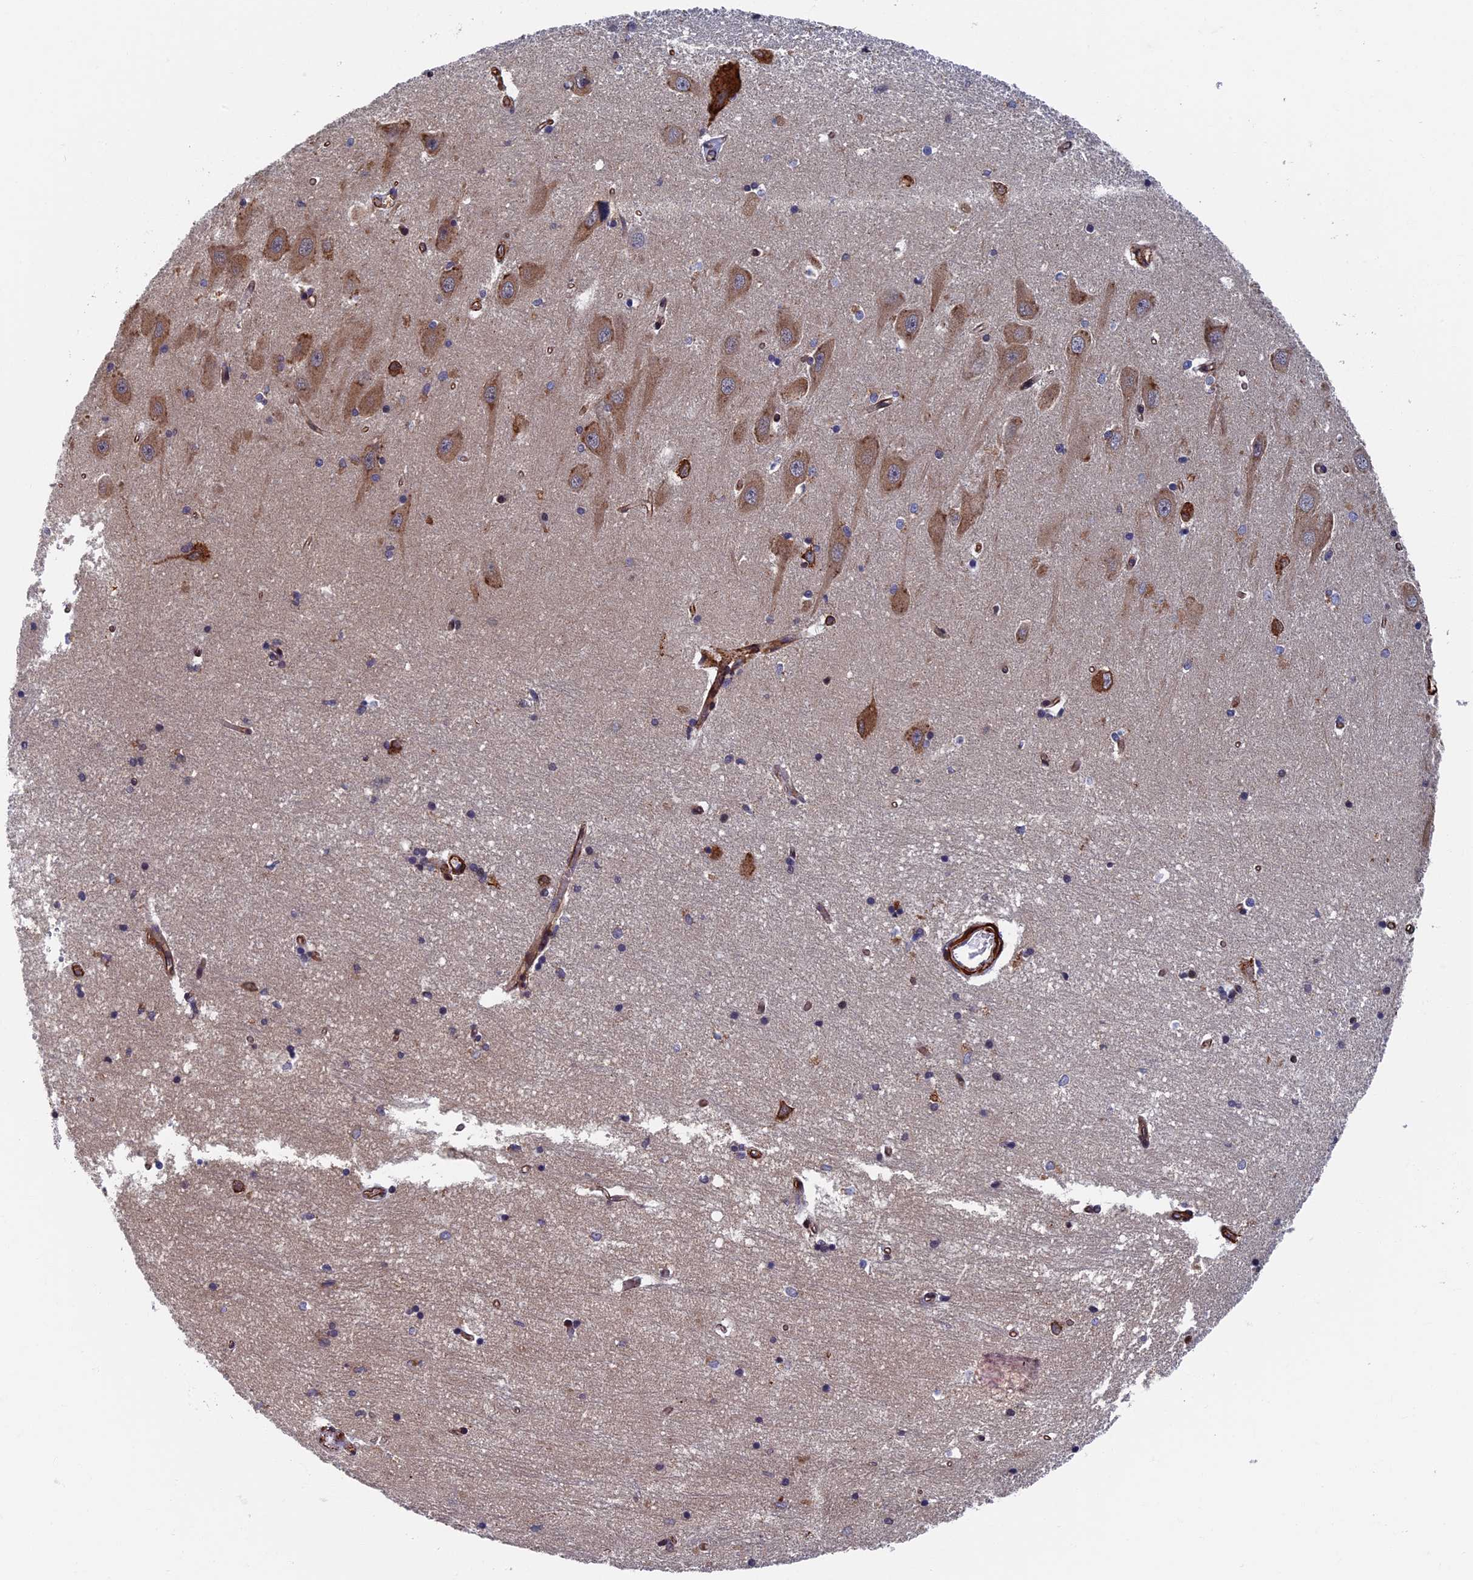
{"staining": {"intensity": "negative", "quantity": "none", "location": "none"}, "tissue": "hippocampus", "cell_type": "Glial cells", "image_type": "normal", "snomed": [{"axis": "morphology", "description": "Normal tissue, NOS"}, {"axis": "topography", "description": "Hippocampus"}], "caption": "The photomicrograph demonstrates no staining of glial cells in normal hippocampus.", "gene": "CTDP1", "patient": {"sex": "male", "age": 45}}